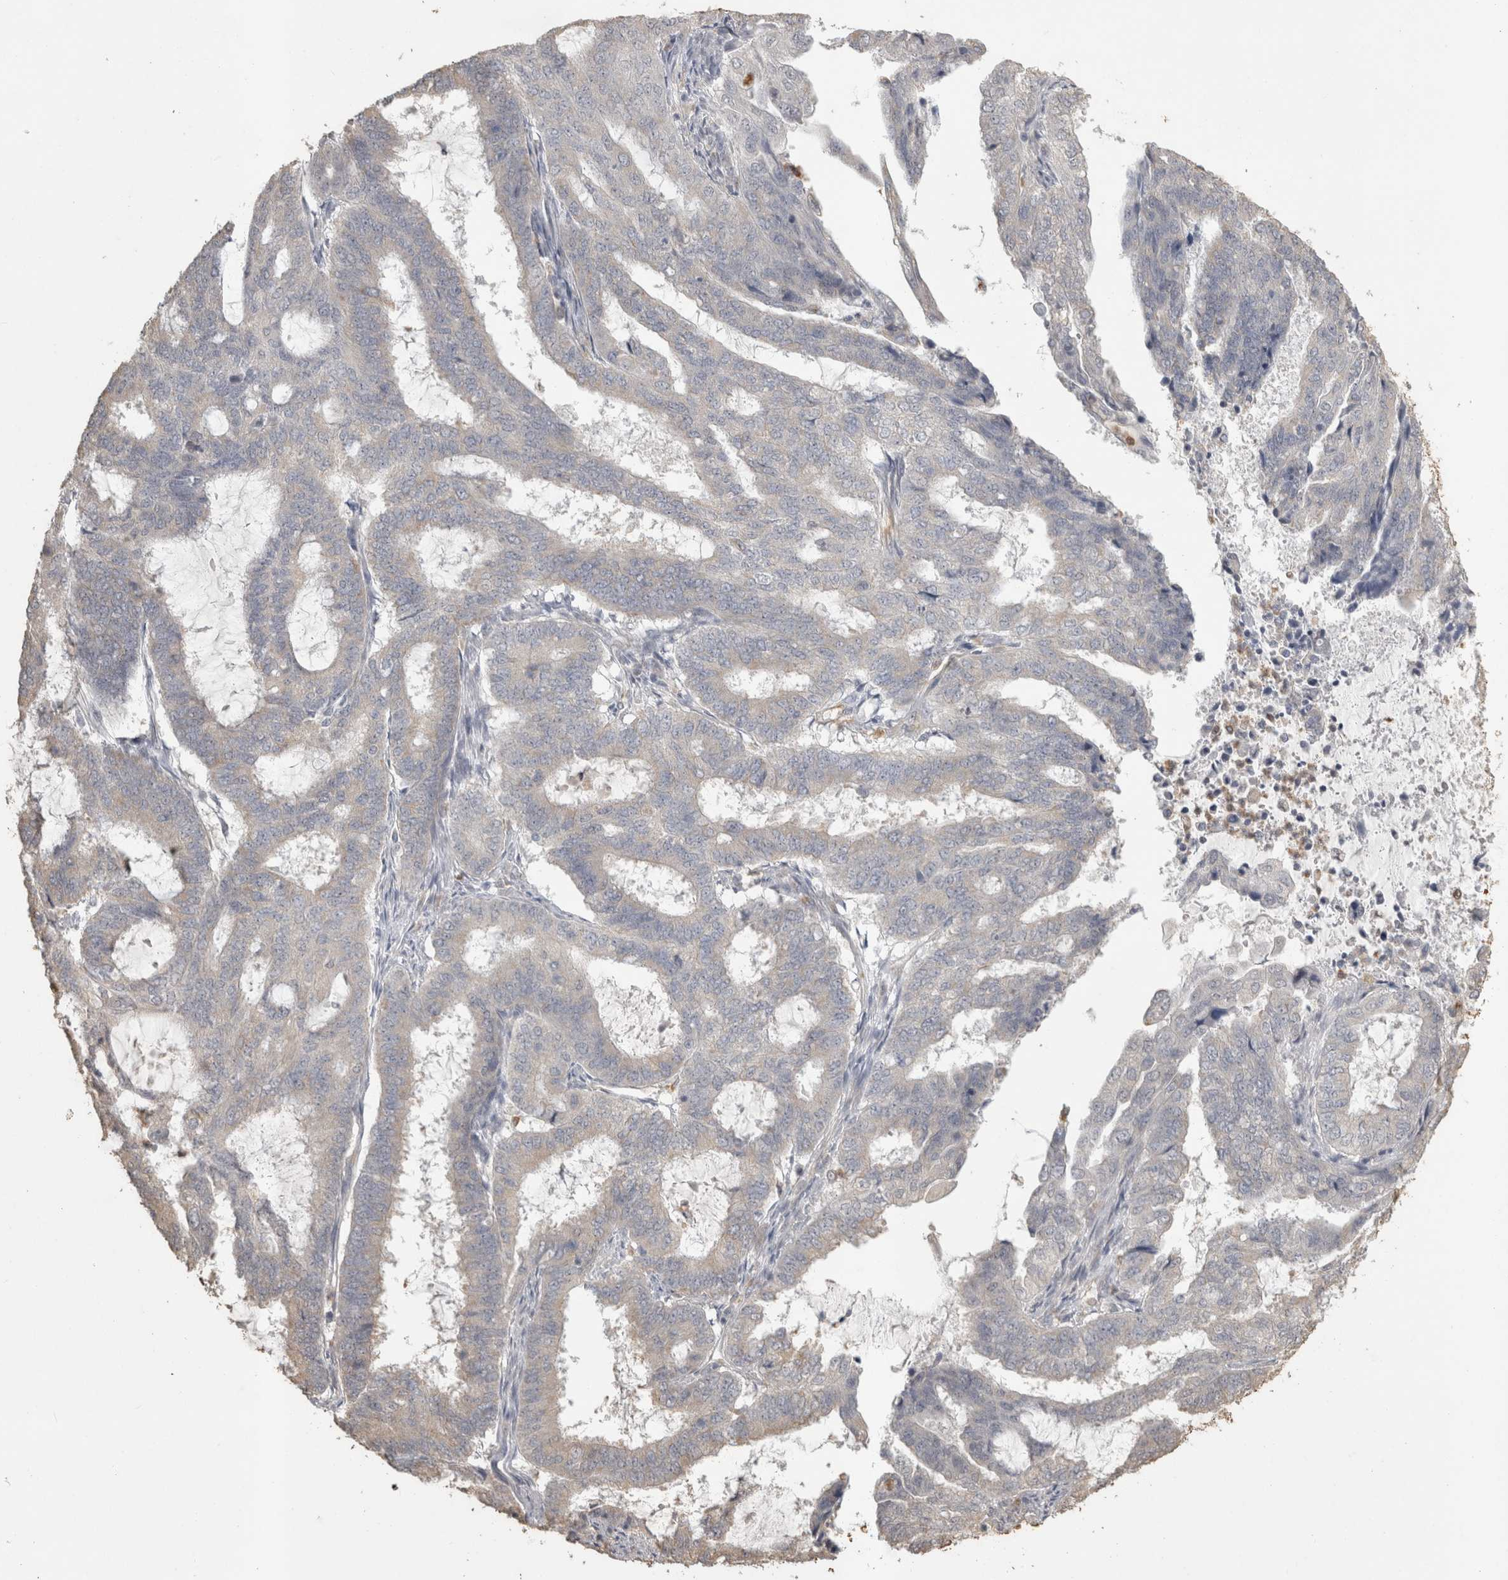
{"staining": {"intensity": "negative", "quantity": "none", "location": "none"}, "tissue": "endometrial cancer", "cell_type": "Tumor cells", "image_type": "cancer", "snomed": [{"axis": "morphology", "description": "Adenocarcinoma, NOS"}, {"axis": "topography", "description": "Endometrium"}], "caption": "Histopathology image shows no protein staining in tumor cells of endometrial cancer (adenocarcinoma) tissue.", "gene": "REPS2", "patient": {"sex": "female", "age": 51}}